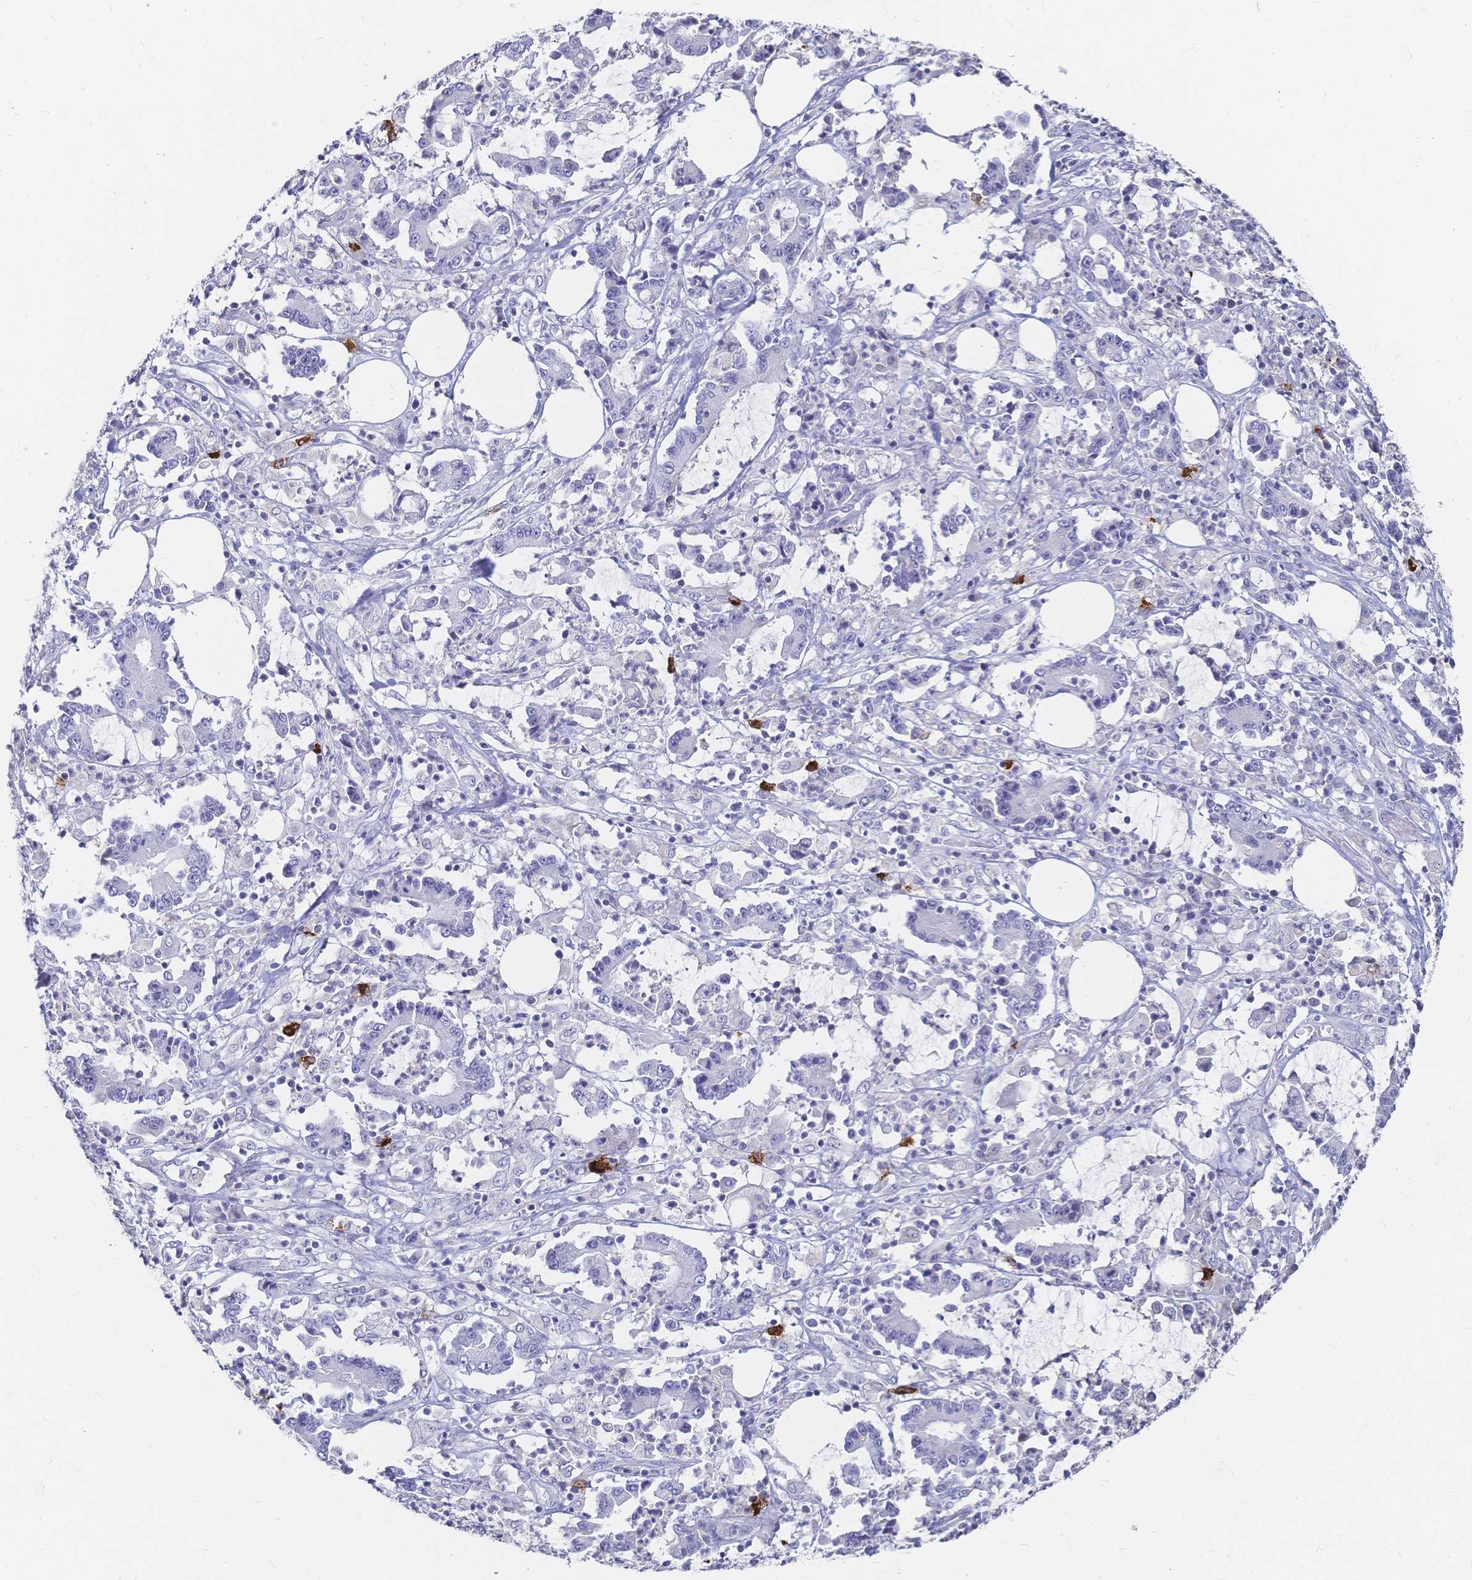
{"staining": {"intensity": "negative", "quantity": "none", "location": "none"}, "tissue": "stomach cancer", "cell_type": "Tumor cells", "image_type": "cancer", "snomed": [{"axis": "morphology", "description": "Adenocarcinoma, NOS"}, {"axis": "topography", "description": "Stomach, upper"}], "caption": "This photomicrograph is of stomach adenocarcinoma stained with IHC to label a protein in brown with the nuclei are counter-stained blue. There is no positivity in tumor cells.", "gene": "IL2RB", "patient": {"sex": "male", "age": 68}}